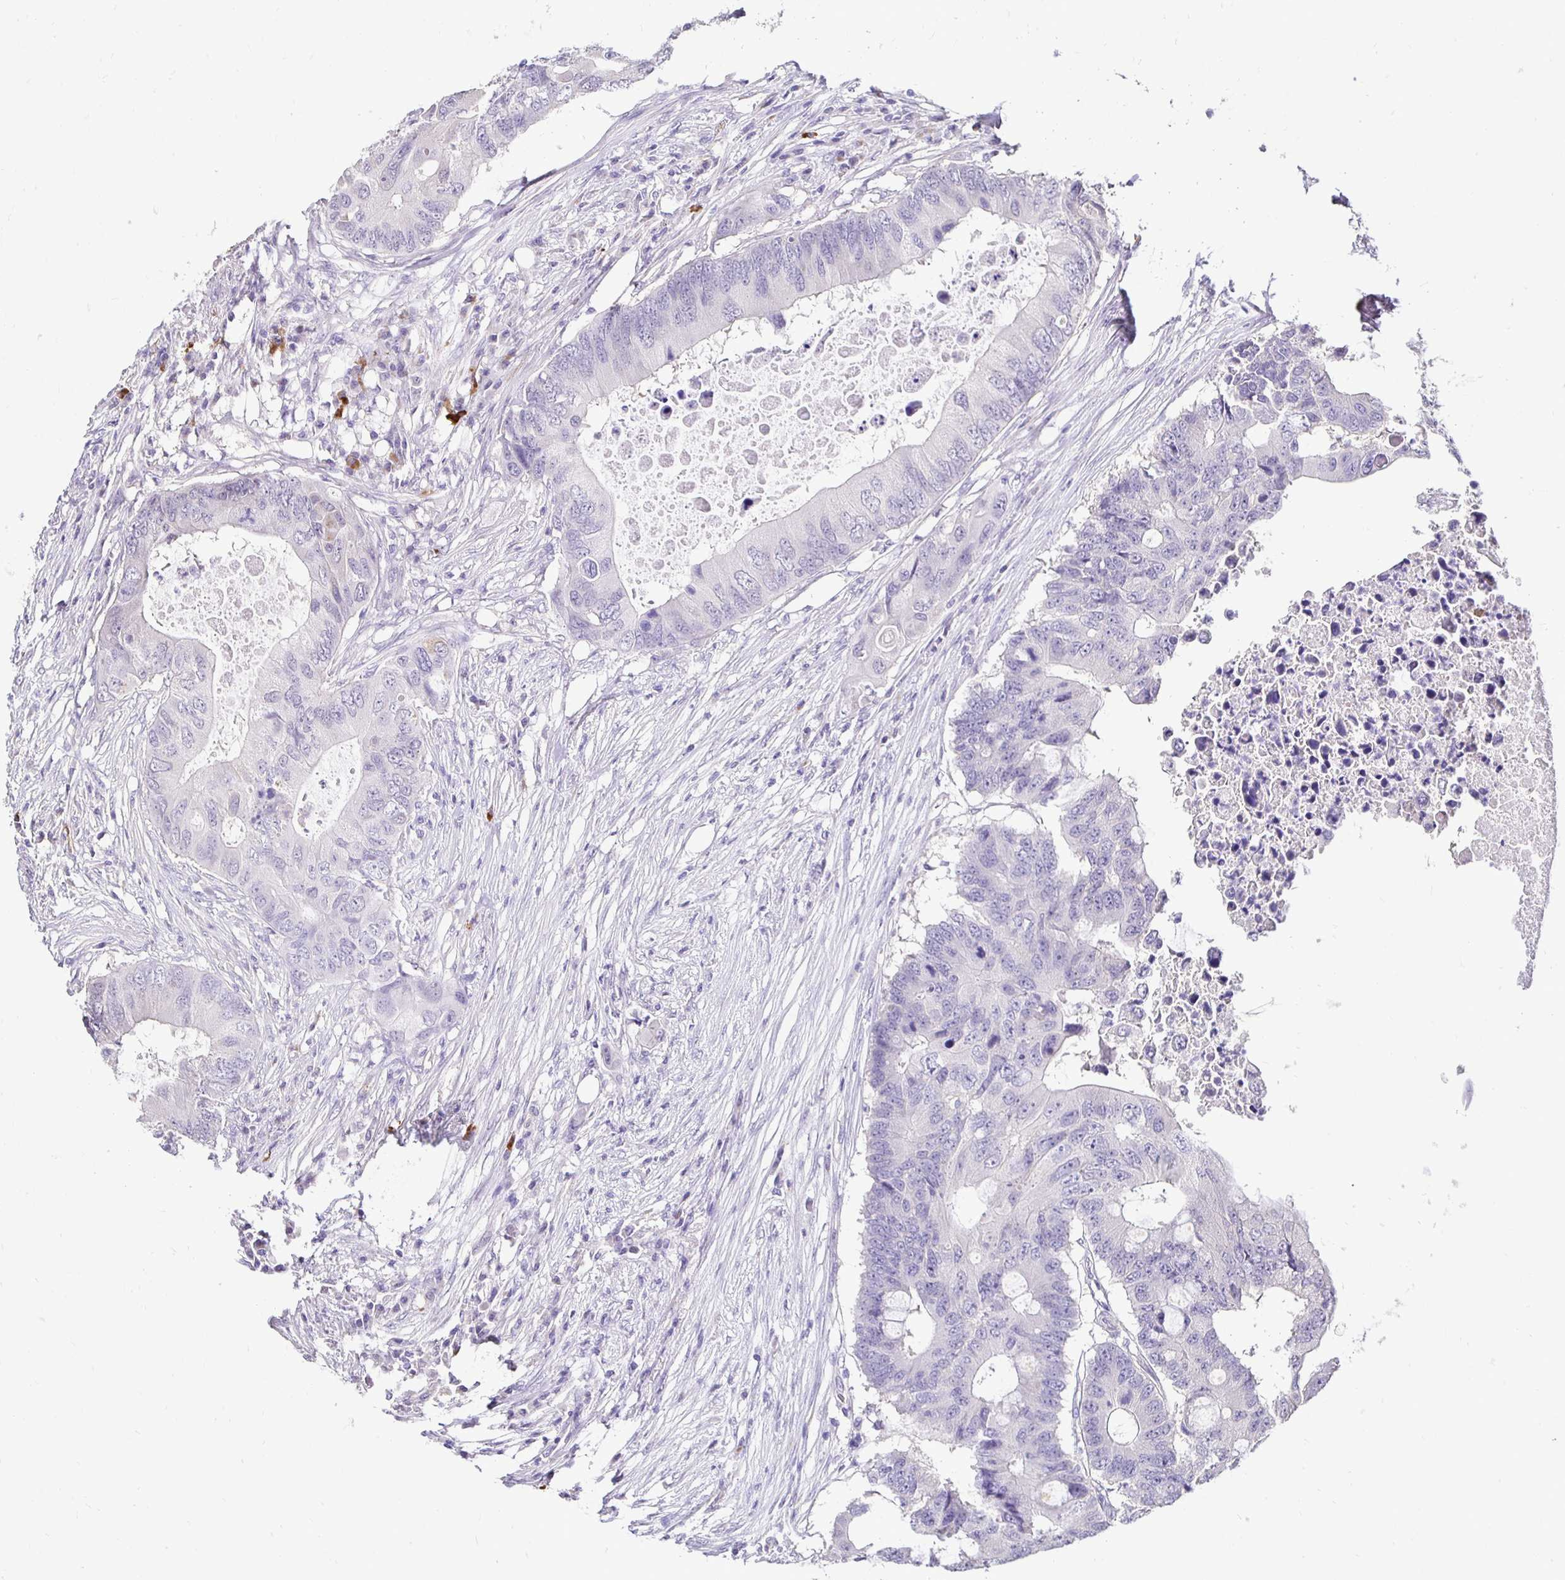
{"staining": {"intensity": "negative", "quantity": "none", "location": "none"}, "tissue": "colorectal cancer", "cell_type": "Tumor cells", "image_type": "cancer", "snomed": [{"axis": "morphology", "description": "Adenocarcinoma, NOS"}, {"axis": "topography", "description": "Colon"}], "caption": "The photomicrograph shows no staining of tumor cells in adenocarcinoma (colorectal).", "gene": "SLC9A1", "patient": {"sex": "male", "age": 71}}